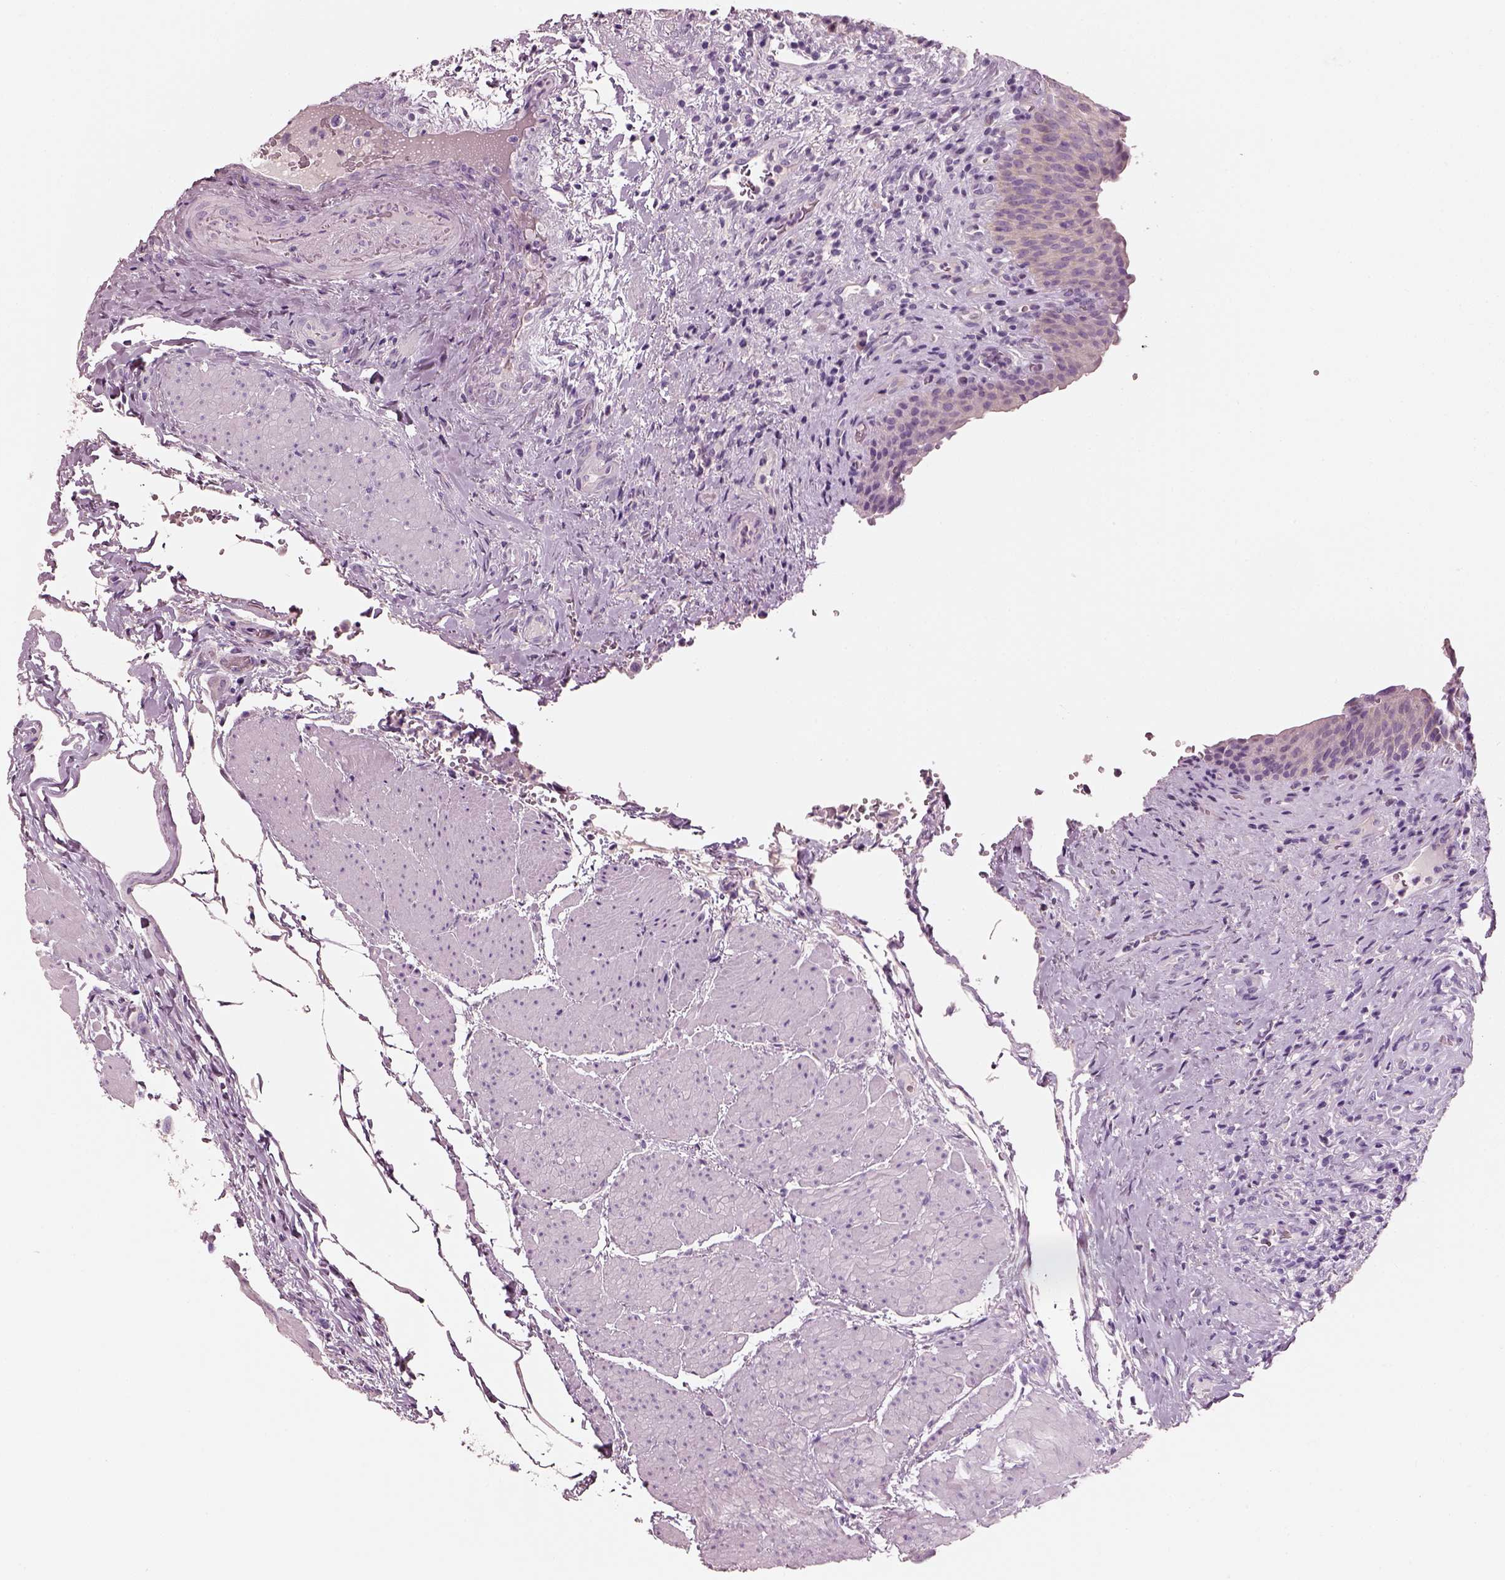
{"staining": {"intensity": "negative", "quantity": "none", "location": "none"}, "tissue": "urinary bladder", "cell_type": "Urothelial cells", "image_type": "normal", "snomed": [{"axis": "morphology", "description": "Normal tissue, NOS"}, {"axis": "topography", "description": "Urinary bladder"}], "caption": "Protein analysis of benign urinary bladder displays no significant staining in urothelial cells.", "gene": "ELSPBP1", "patient": {"sex": "male", "age": 66}}